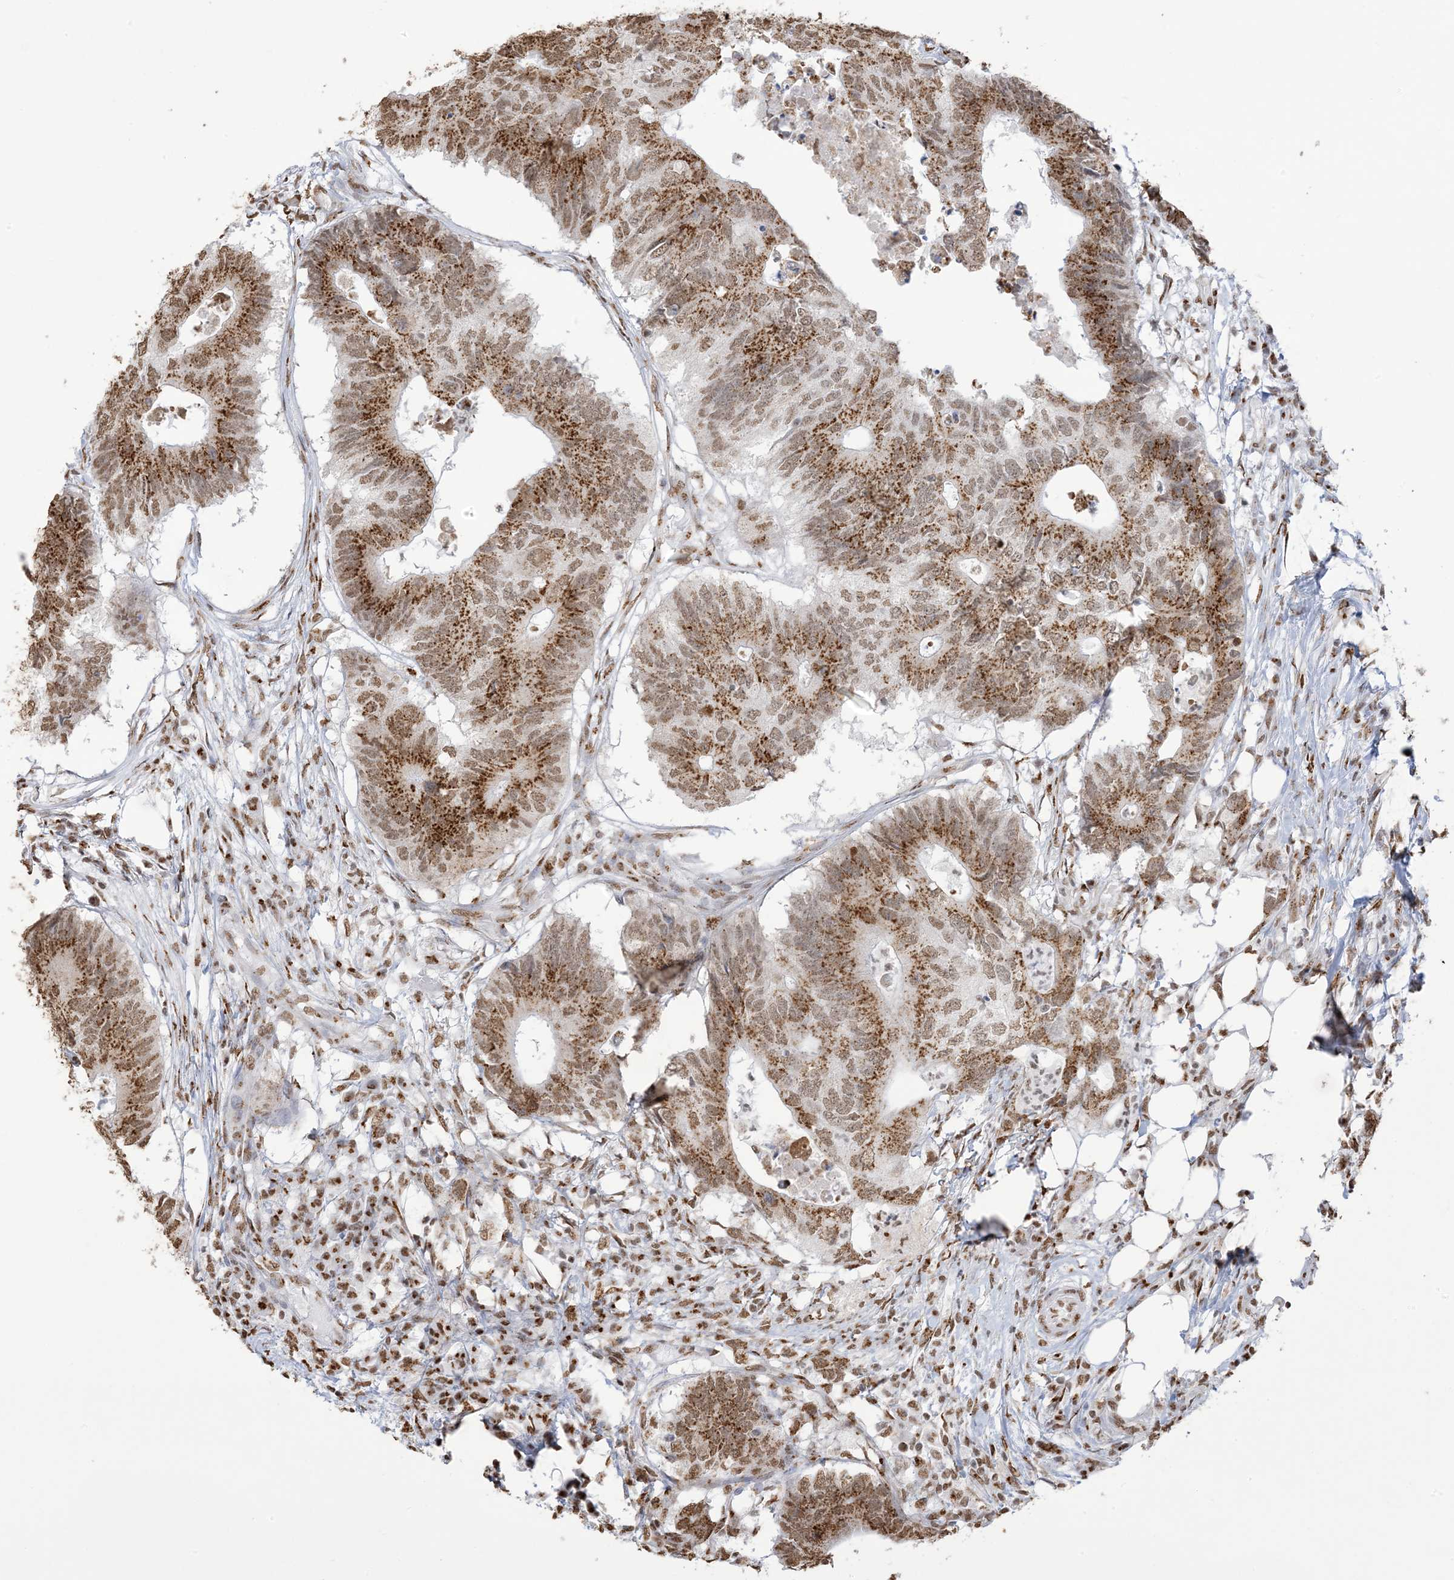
{"staining": {"intensity": "moderate", "quantity": ">75%", "location": "cytoplasmic/membranous,nuclear"}, "tissue": "colorectal cancer", "cell_type": "Tumor cells", "image_type": "cancer", "snomed": [{"axis": "morphology", "description": "Adenocarcinoma, NOS"}, {"axis": "topography", "description": "Colon"}], "caption": "This histopathology image reveals immunohistochemistry (IHC) staining of human adenocarcinoma (colorectal), with medium moderate cytoplasmic/membranous and nuclear staining in approximately >75% of tumor cells.", "gene": "GPR107", "patient": {"sex": "male", "age": 71}}